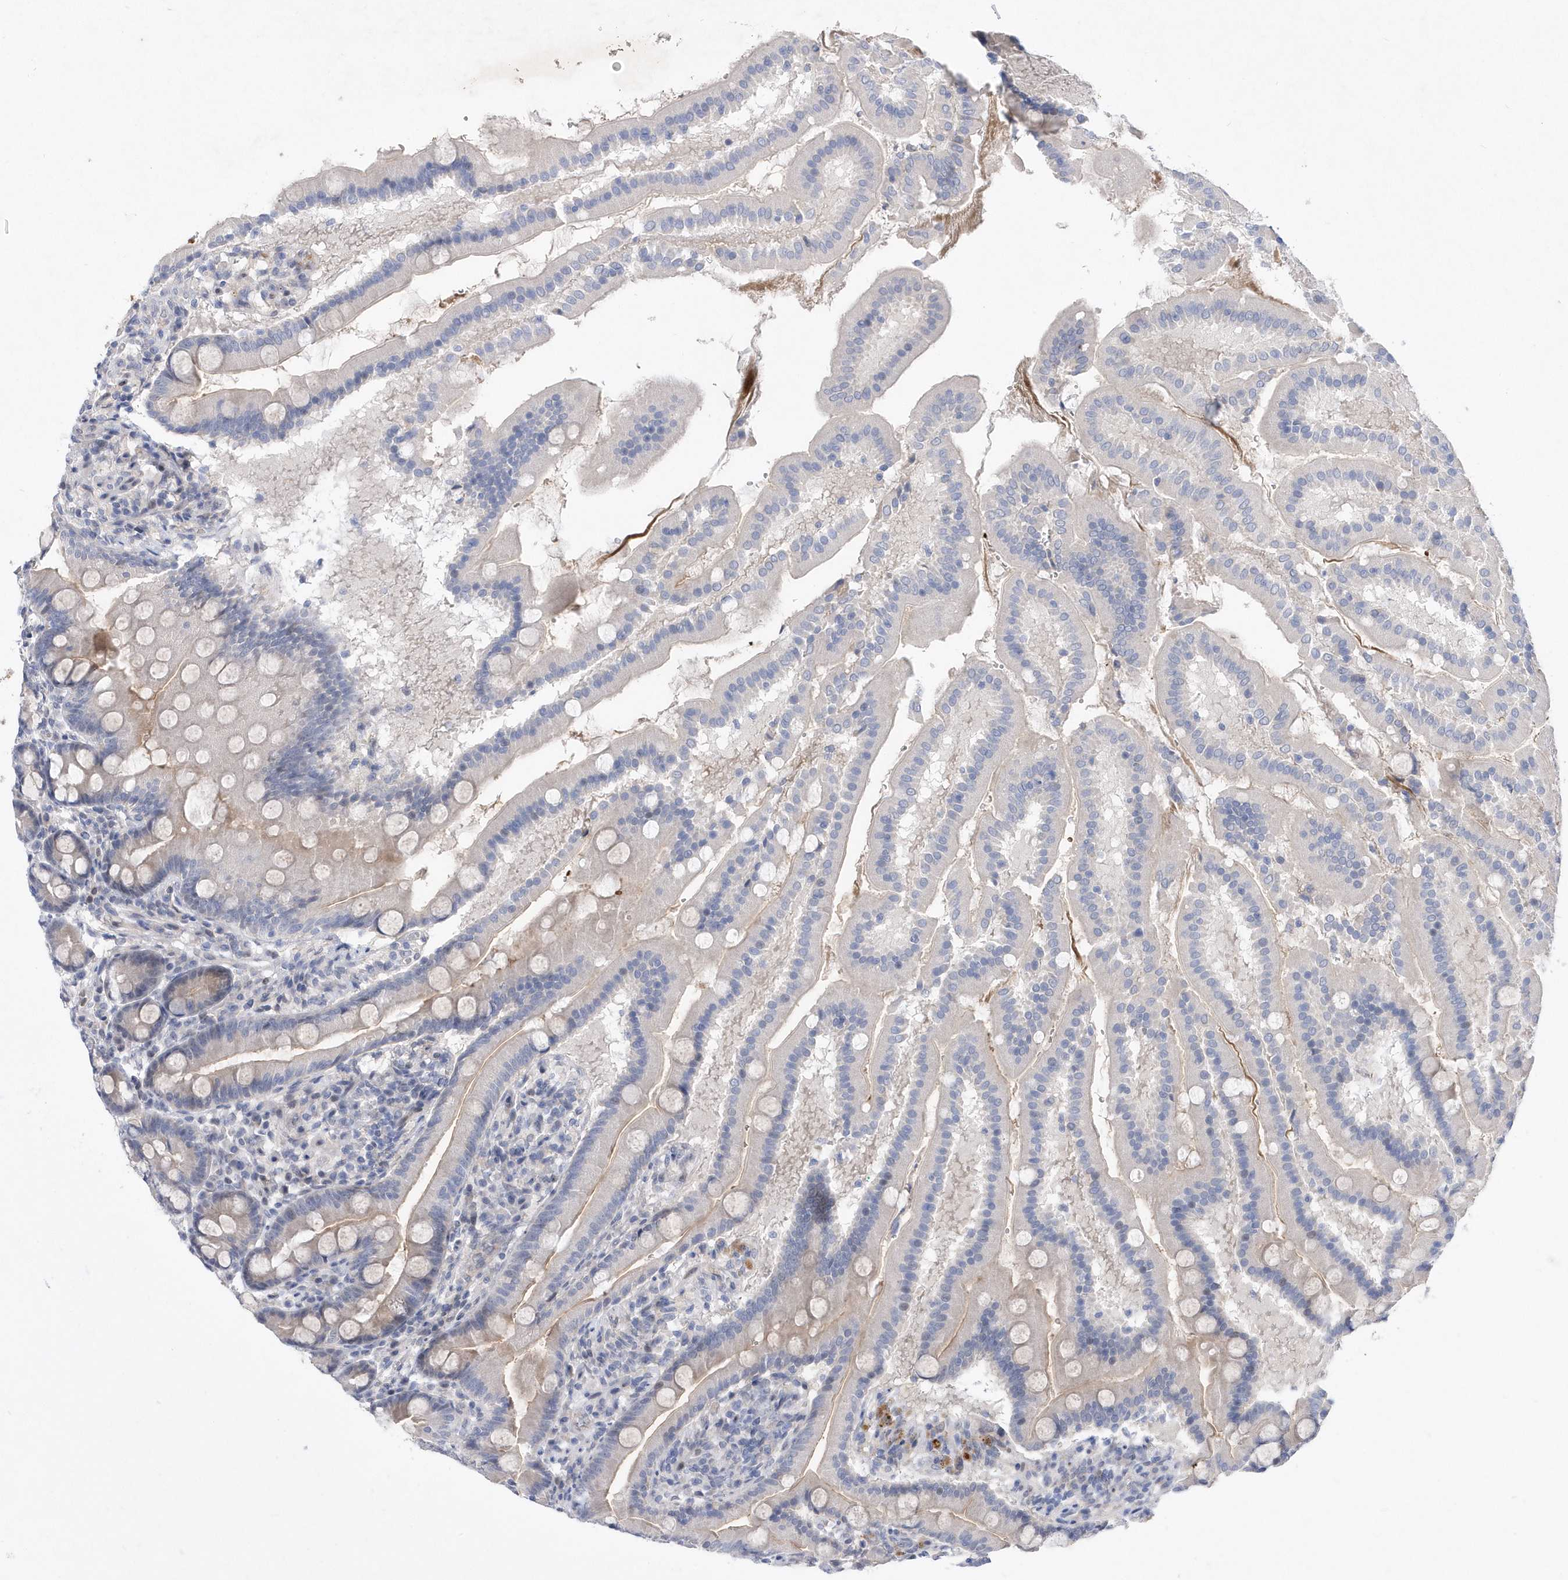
{"staining": {"intensity": "weak", "quantity": "<25%", "location": "cytoplasmic/membranous"}, "tissue": "duodenum", "cell_type": "Glandular cells", "image_type": "normal", "snomed": [{"axis": "morphology", "description": "Normal tissue, NOS"}, {"axis": "topography", "description": "Duodenum"}], "caption": "Immunohistochemistry (IHC) of unremarkable human duodenum displays no positivity in glandular cells. (DAB immunohistochemistry (IHC) with hematoxylin counter stain).", "gene": "ZNF875", "patient": {"sex": "male", "age": 50}}